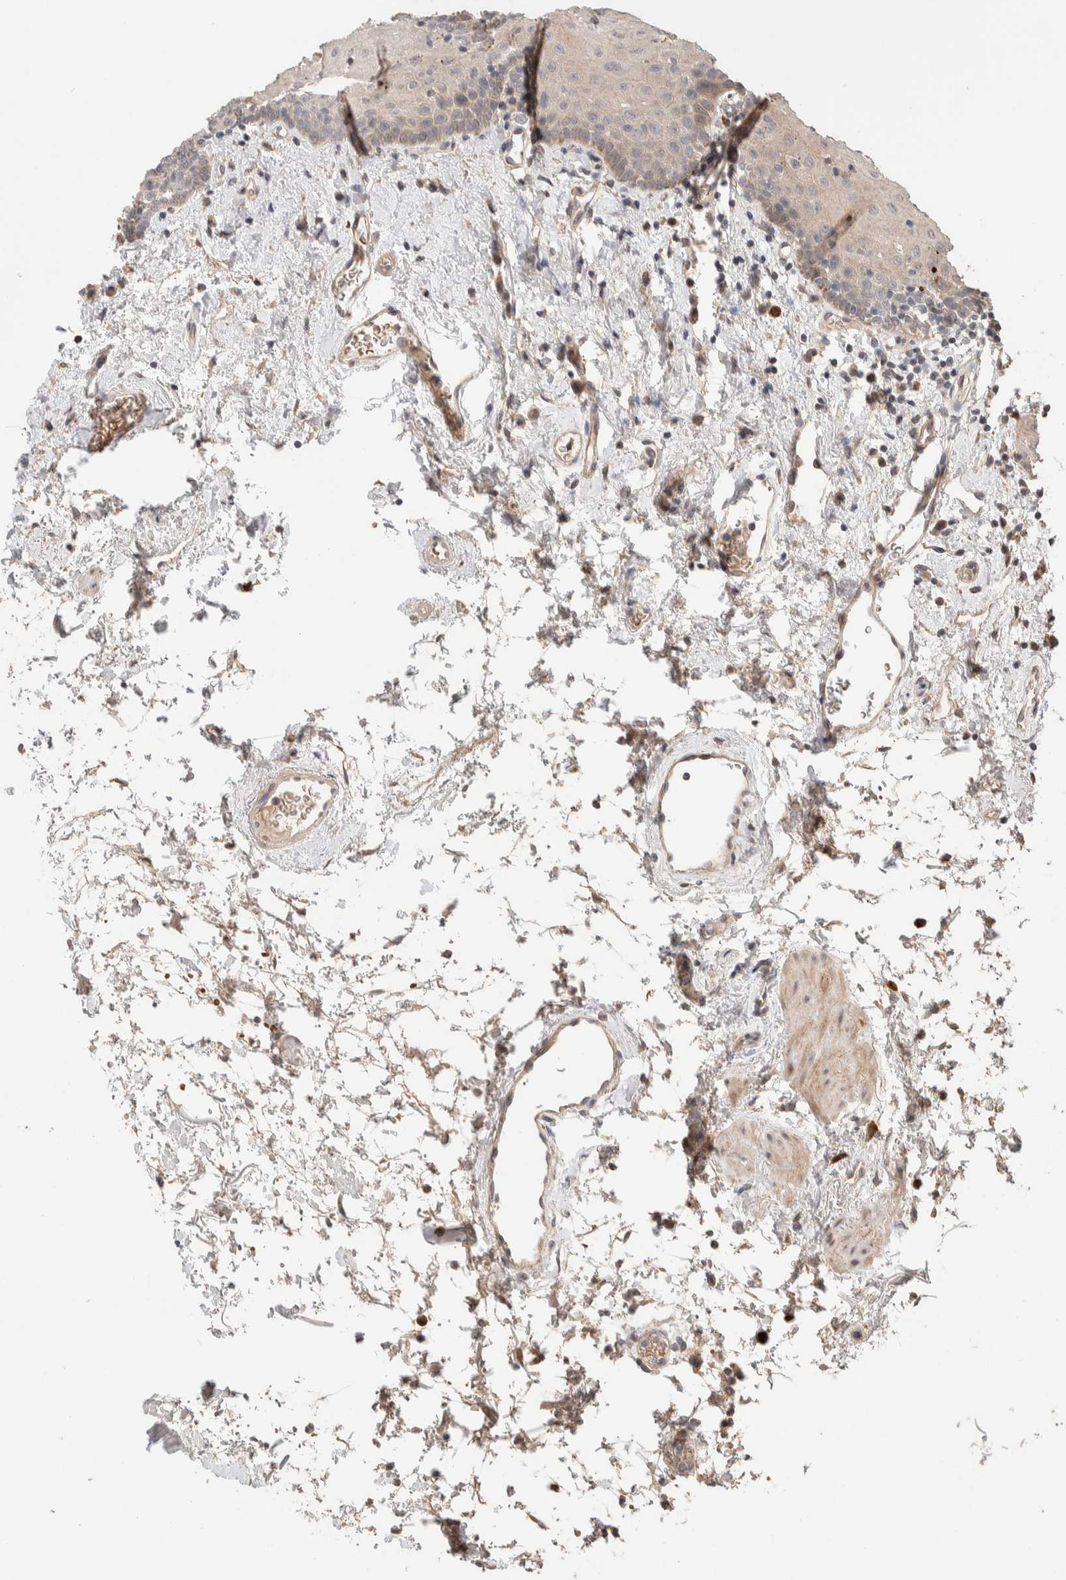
{"staining": {"intensity": "weak", "quantity": ">75%", "location": "cytoplasmic/membranous"}, "tissue": "oral mucosa", "cell_type": "Squamous epithelial cells", "image_type": "normal", "snomed": [{"axis": "morphology", "description": "Normal tissue, NOS"}, {"axis": "topography", "description": "Oral tissue"}], "caption": "A brown stain highlights weak cytoplasmic/membranous staining of a protein in squamous epithelial cells of benign oral mucosa. (IHC, brightfield microscopy, high magnification).", "gene": "CASK", "patient": {"sex": "male", "age": 66}}